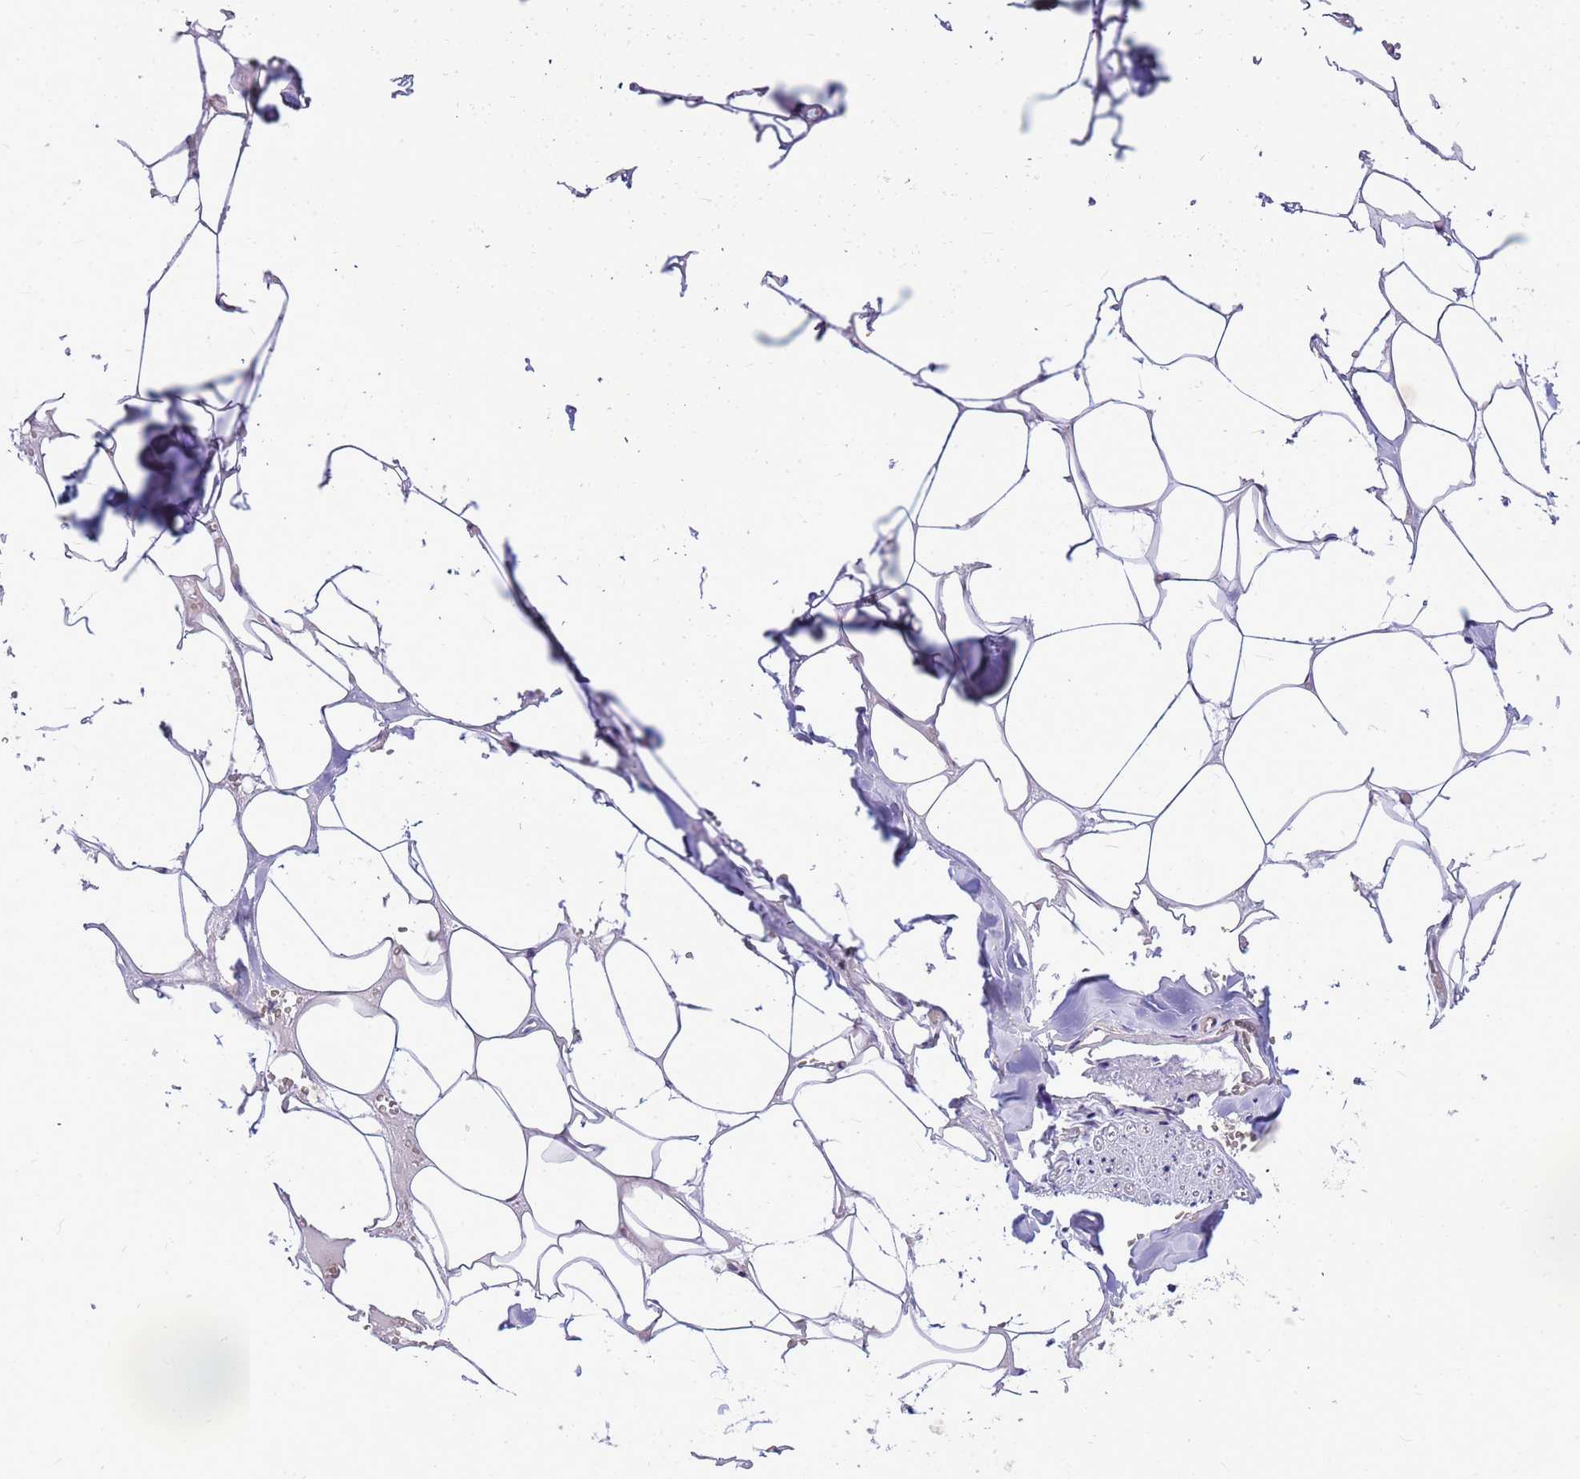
{"staining": {"intensity": "negative", "quantity": "none", "location": "none"}, "tissue": "adipose tissue", "cell_type": "Adipocytes", "image_type": "normal", "snomed": [{"axis": "morphology", "description": "Normal tissue, NOS"}, {"axis": "topography", "description": "Salivary gland"}, {"axis": "topography", "description": "Peripheral nerve tissue"}], "caption": "This is an immunohistochemistry (IHC) histopathology image of normal human adipose tissue. There is no positivity in adipocytes.", "gene": "ADAMTS7", "patient": {"sex": "male", "age": 38}}